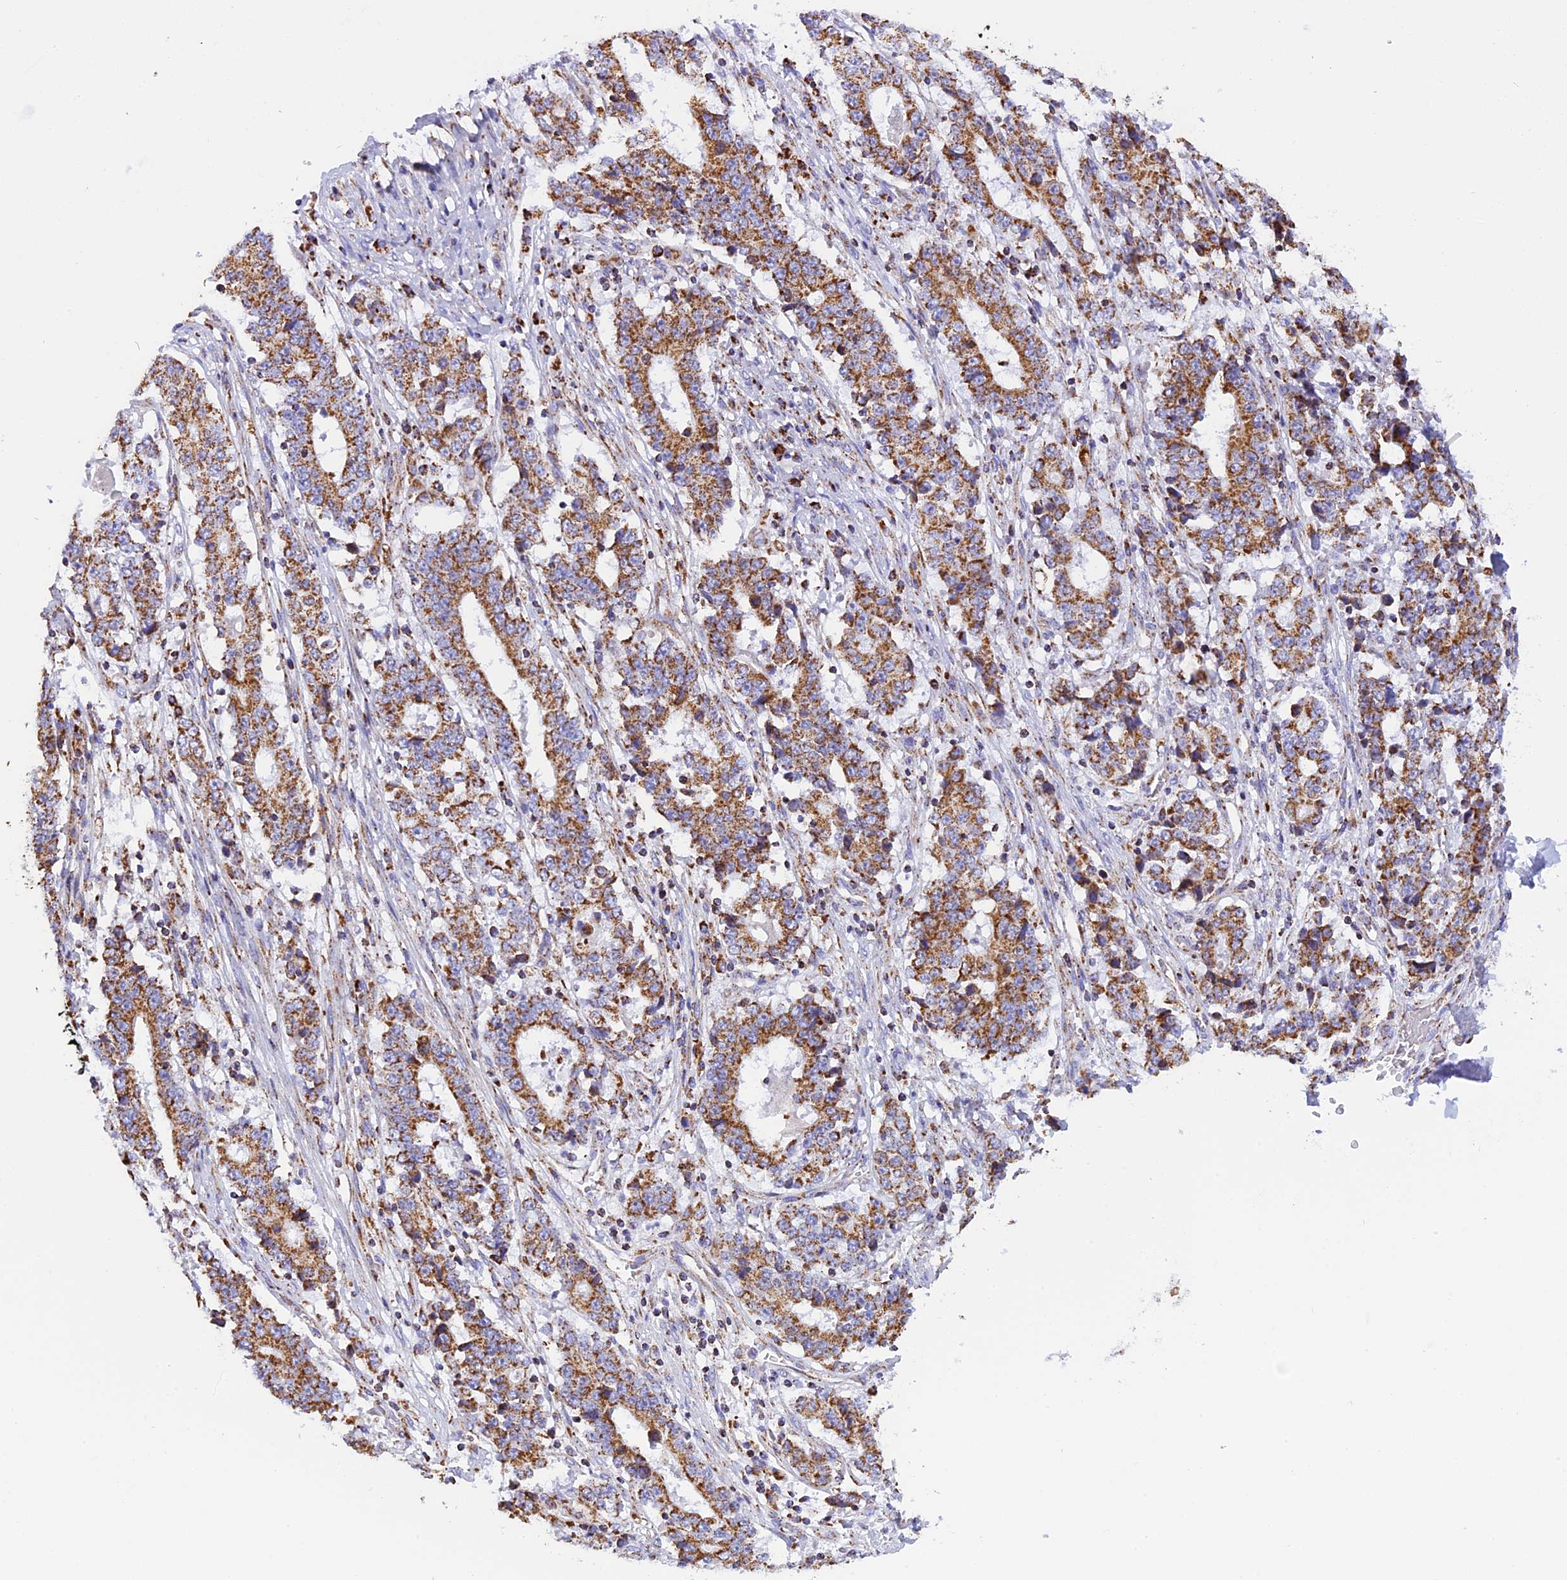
{"staining": {"intensity": "moderate", "quantity": ">75%", "location": "cytoplasmic/membranous"}, "tissue": "stomach cancer", "cell_type": "Tumor cells", "image_type": "cancer", "snomed": [{"axis": "morphology", "description": "Adenocarcinoma, NOS"}, {"axis": "topography", "description": "Stomach"}], "caption": "A brown stain labels moderate cytoplasmic/membranous positivity of a protein in human stomach adenocarcinoma tumor cells.", "gene": "KCNG1", "patient": {"sex": "male", "age": 59}}